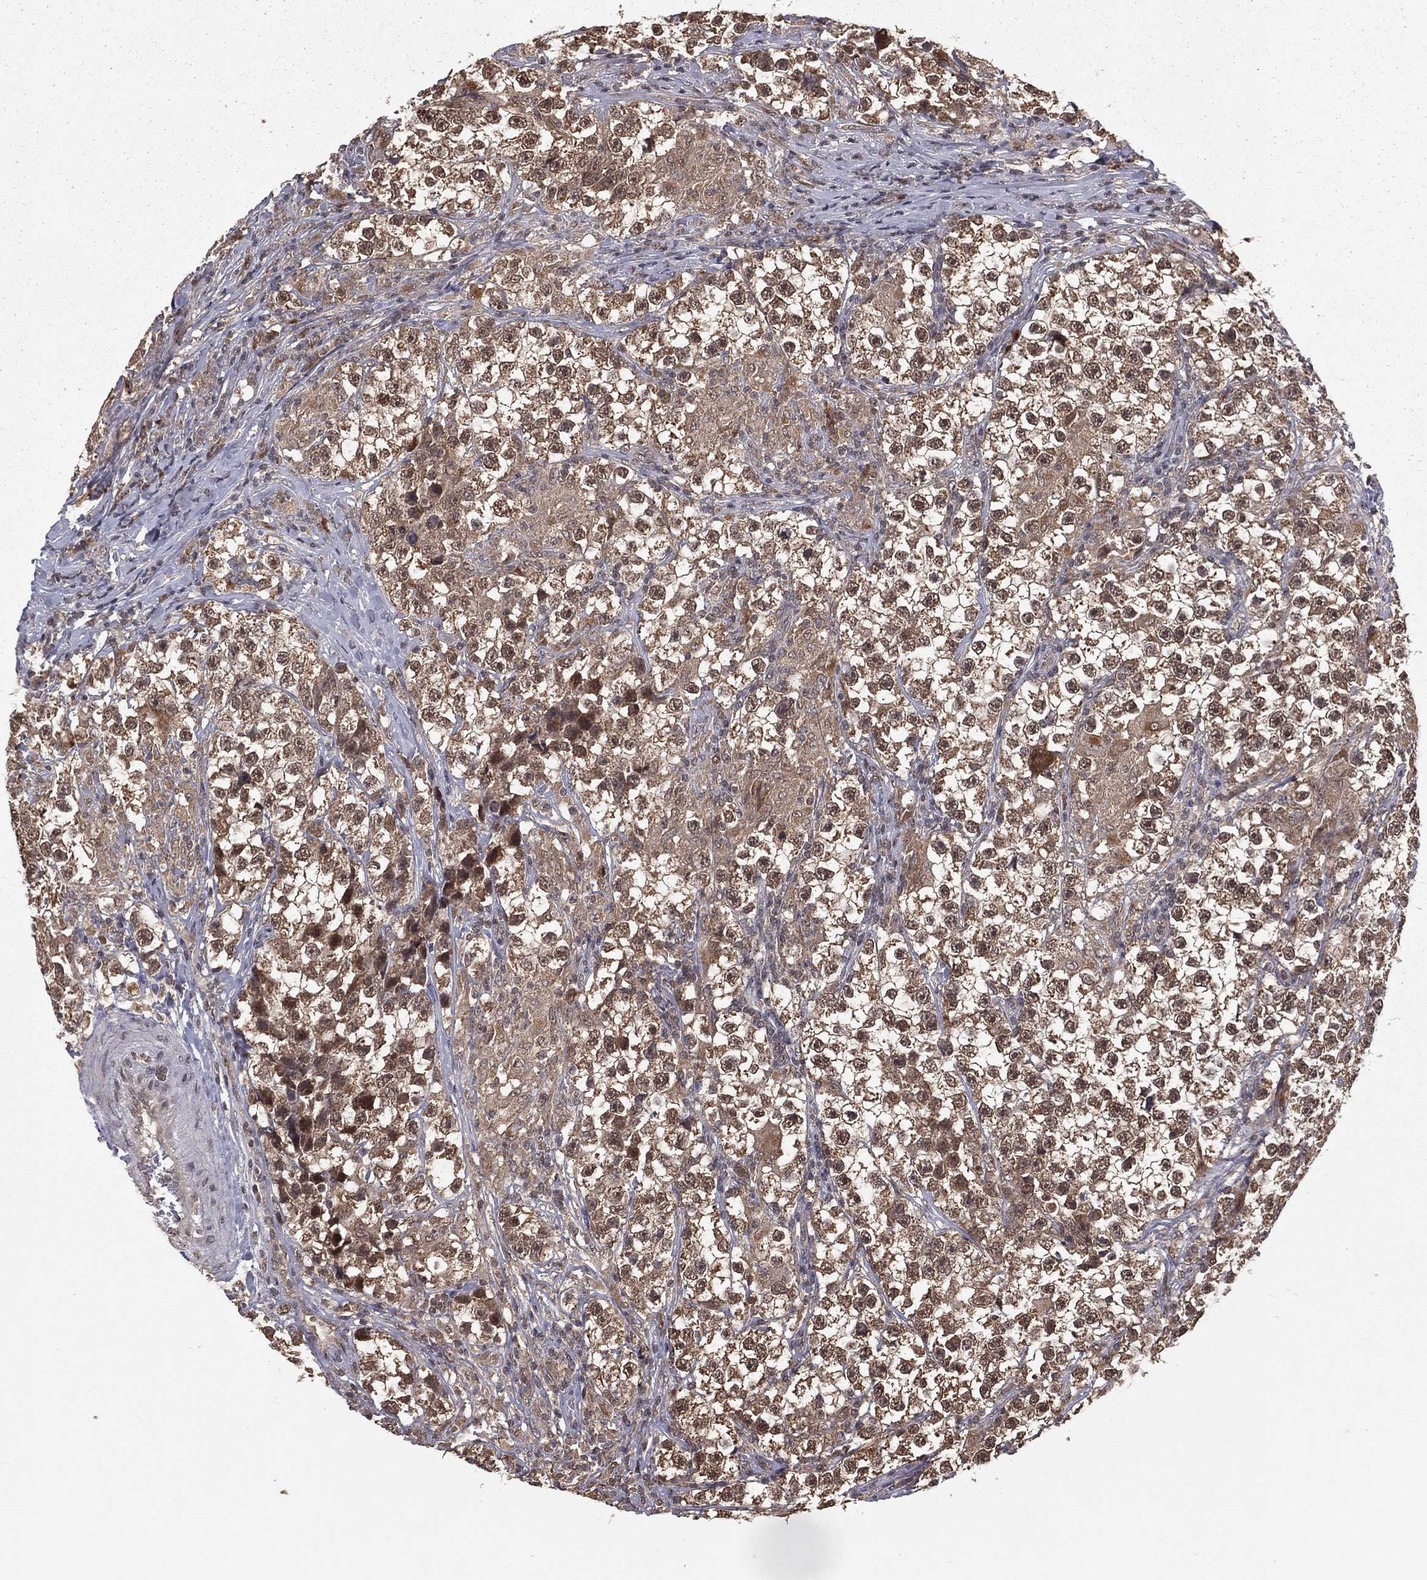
{"staining": {"intensity": "moderate", "quantity": "25%-75%", "location": "cytoplasmic/membranous"}, "tissue": "testis cancer", "cell_type": "Tumor cells", "image_type": "cancer", "snomed": [{"axis": "morphology", "description": "Seminoma, NOS"}, {"axis": "topography", "description": "Testis"}], "caption": "Immunohistochemistry (IHC) image of neoplastic tissue: human testis cancer stained using IHC shows medium levels of moderate protein expression localized specifically in the cytoplasmic/membranous of tumor cells, appearing as a cytoplasmic/membranous brown color.", "gene": "ZDHHC15", "patient": {"sex": "male", "age": 46}}